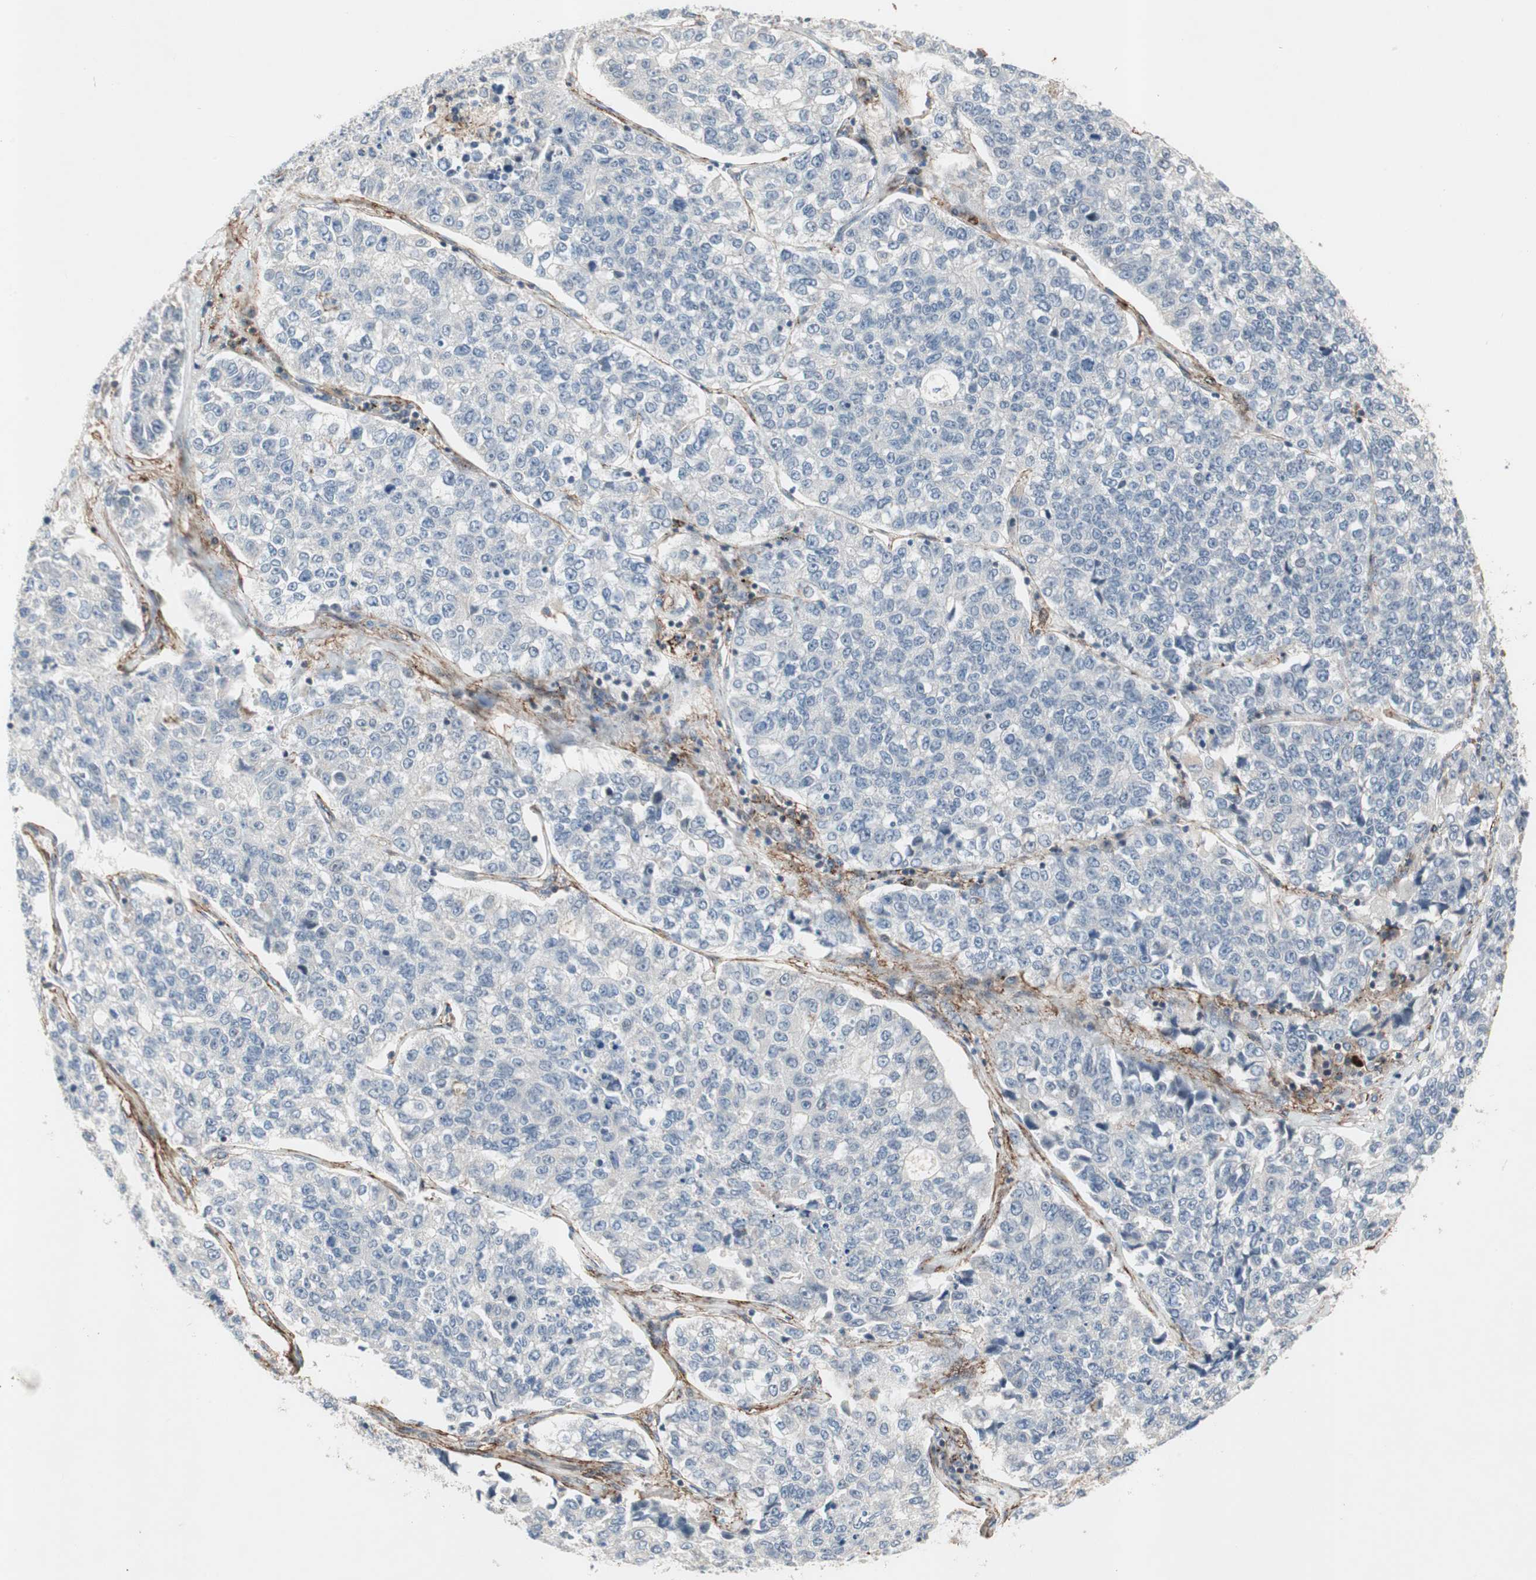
{"staining": {"intensity": "negative", "quantity": "none", "location": "none"}, "tissue": "lung cancer", "cell_type": "Tumor cells", "image_type": "cancer", "snomed": [{"axis": "morphology", "description": "Adenocarcinoma, NOS"}, {"axis": "topography", "description": "Lung"}], "caption": "Micrograph shows no protein expression in tumor cells of lung adenocarcinoma tissue.", "gene": "GRHL1", "patient": {"sex": "male", "age": 49}}